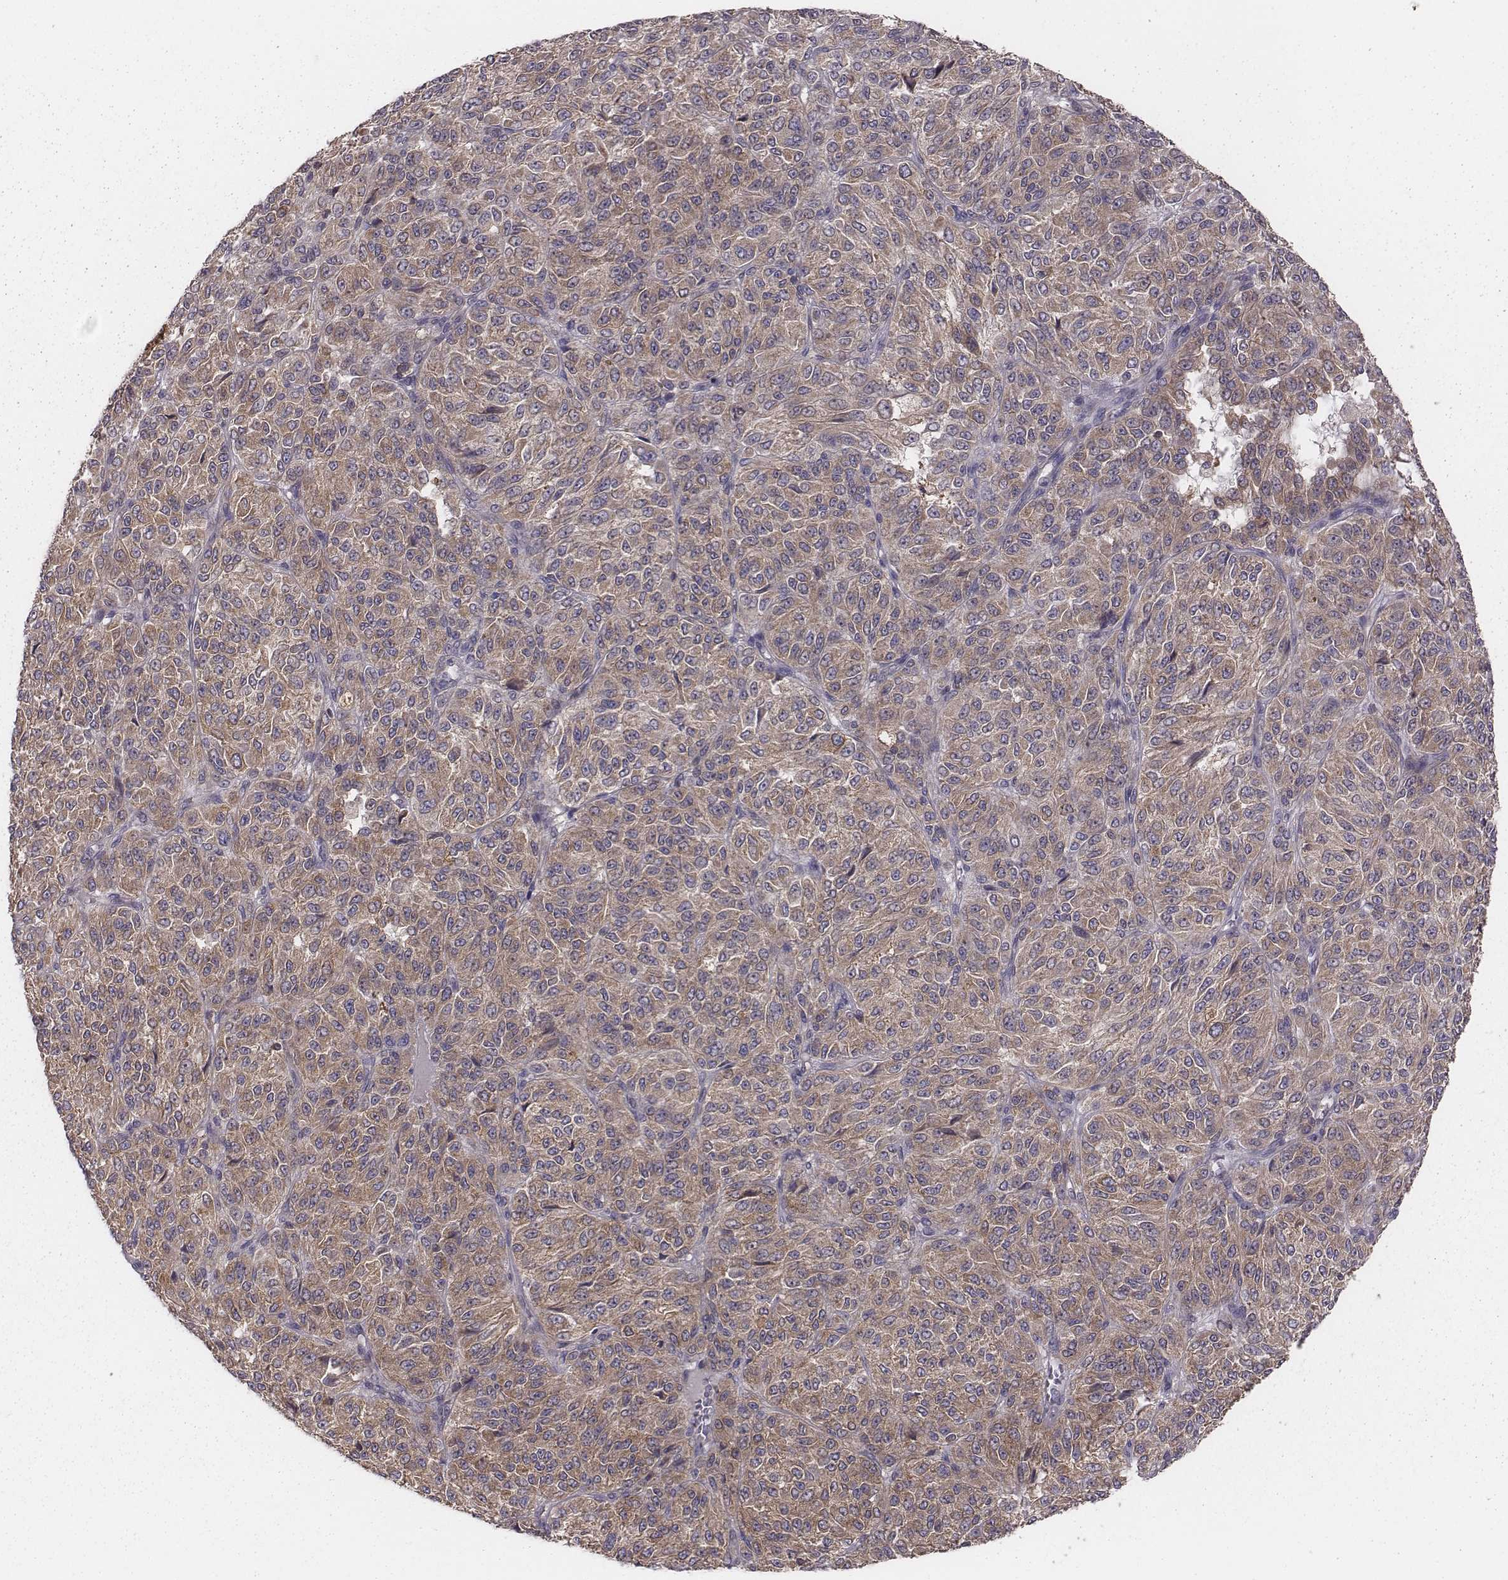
{"staining": {"intensity": "moderate", "quantity": ">75%", "location": "cytoplasmic/membranous"}, "tissue": "melanoma", "cell_type": "Tumor cells", "image_type": "cancer", "snomed": [{"axis": "morphology", "description": "Malignant melanoma, Metastatic site"}, {"axis": "topography", "description": "Brain"}], "caption": "The histopathology image demonstrates immunohistochemical staining of melanoma. There is moderate cytoplasmic/membranous expression is present in approximately >75% of tumor cells. (Brightfield microscopy of DAB IHC at high magnification).", "gene": "CAD", "patient": {"sex": "female", "age": 56}}